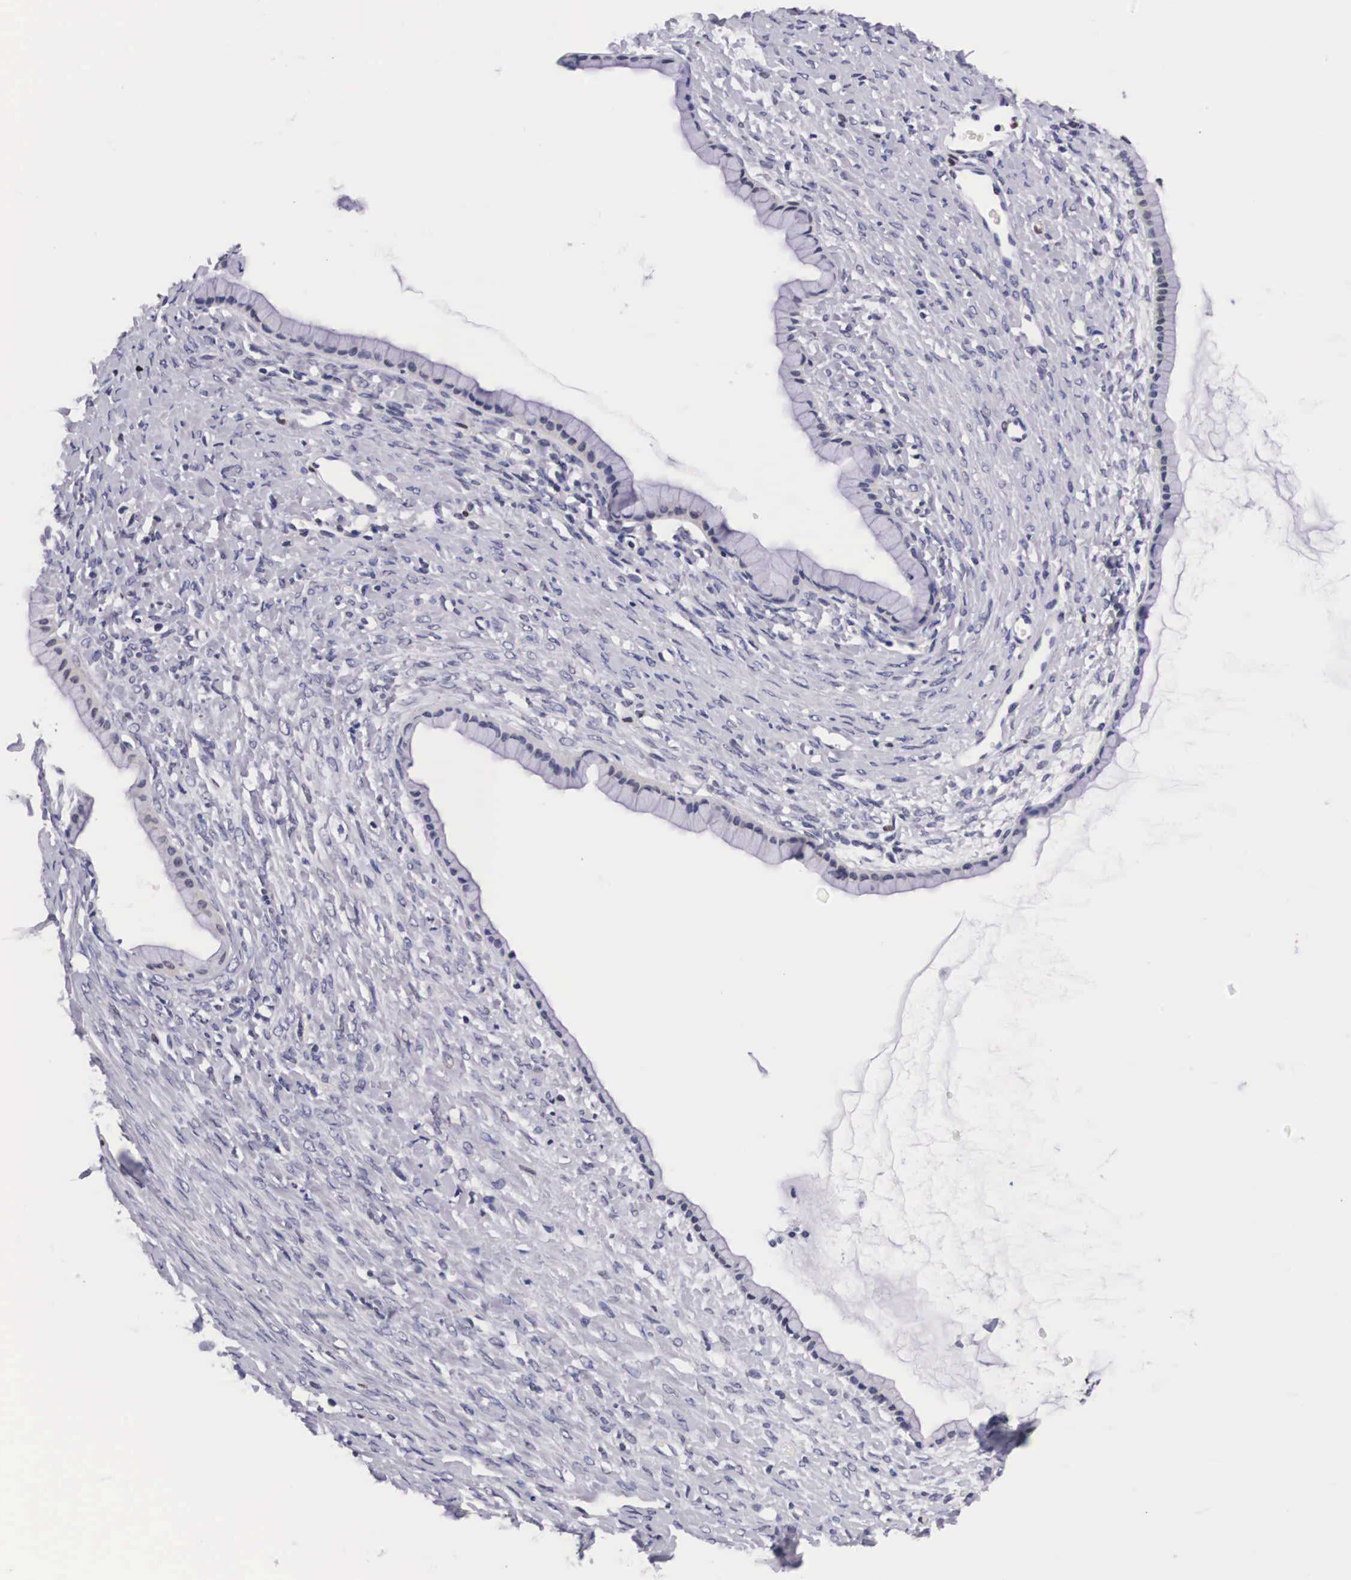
{"staining": {"intensity": "negative", "quantity": "none", "location": "none"}, "tissue": "ovarian cancer", "cell_type": "Tumor cells", "image_type": "cancer", "snomed": [{"axis": "morphology", "description": "Cystadenocarcinoma, mucinous, NOS"}, {"axis": "topography", "description": "Ovary"}], "caption": "Immunohistochemistry histopathology image of mucinous cystadenocarcinoma (ovarian) stained for a protein (brown), which demonstrates no staining in tumor cells.", "gene": "KHDRBS3", "patient": {"sex": "female", "age": 25}}